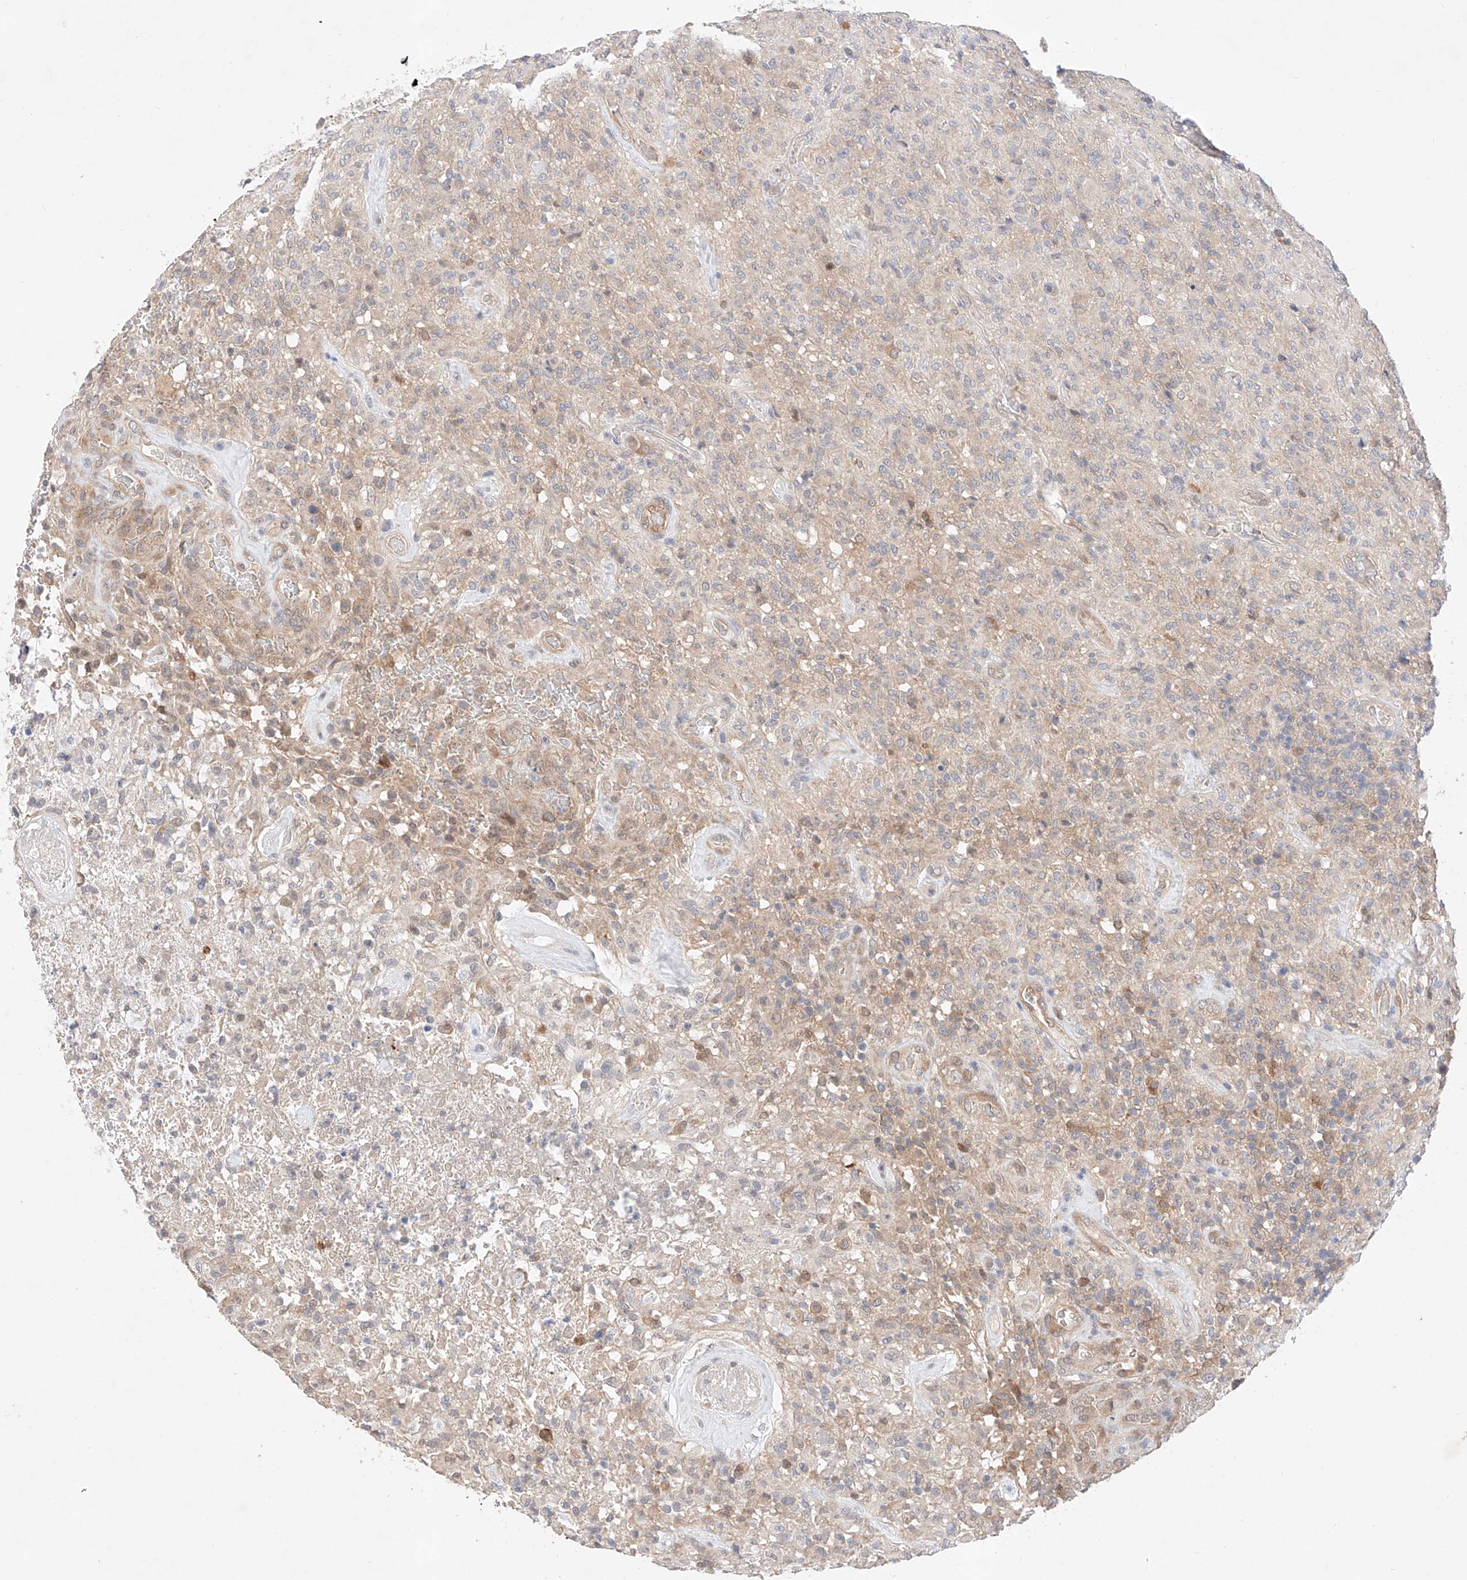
{"staining": {"intensity": "weak", "quantity": "<25%", "location": "cytoplasmic/membranous"}, "tissue": "glioma", "cell_type": "Tumor cells", "image_type": "cancer", "snomed": [{"axis": "morphology", "description": "Glioma, malignant, High grade"}, {"axis": "topography", "description": "Brain"}], "caption": "Human high-grade glioma (malignant) stained for a protein using immunohistochemistry (IHC) exhibits no positivity in tumor cells.", "gene": "ZNF124", "patient": {"sex": "female", "age": 57}}